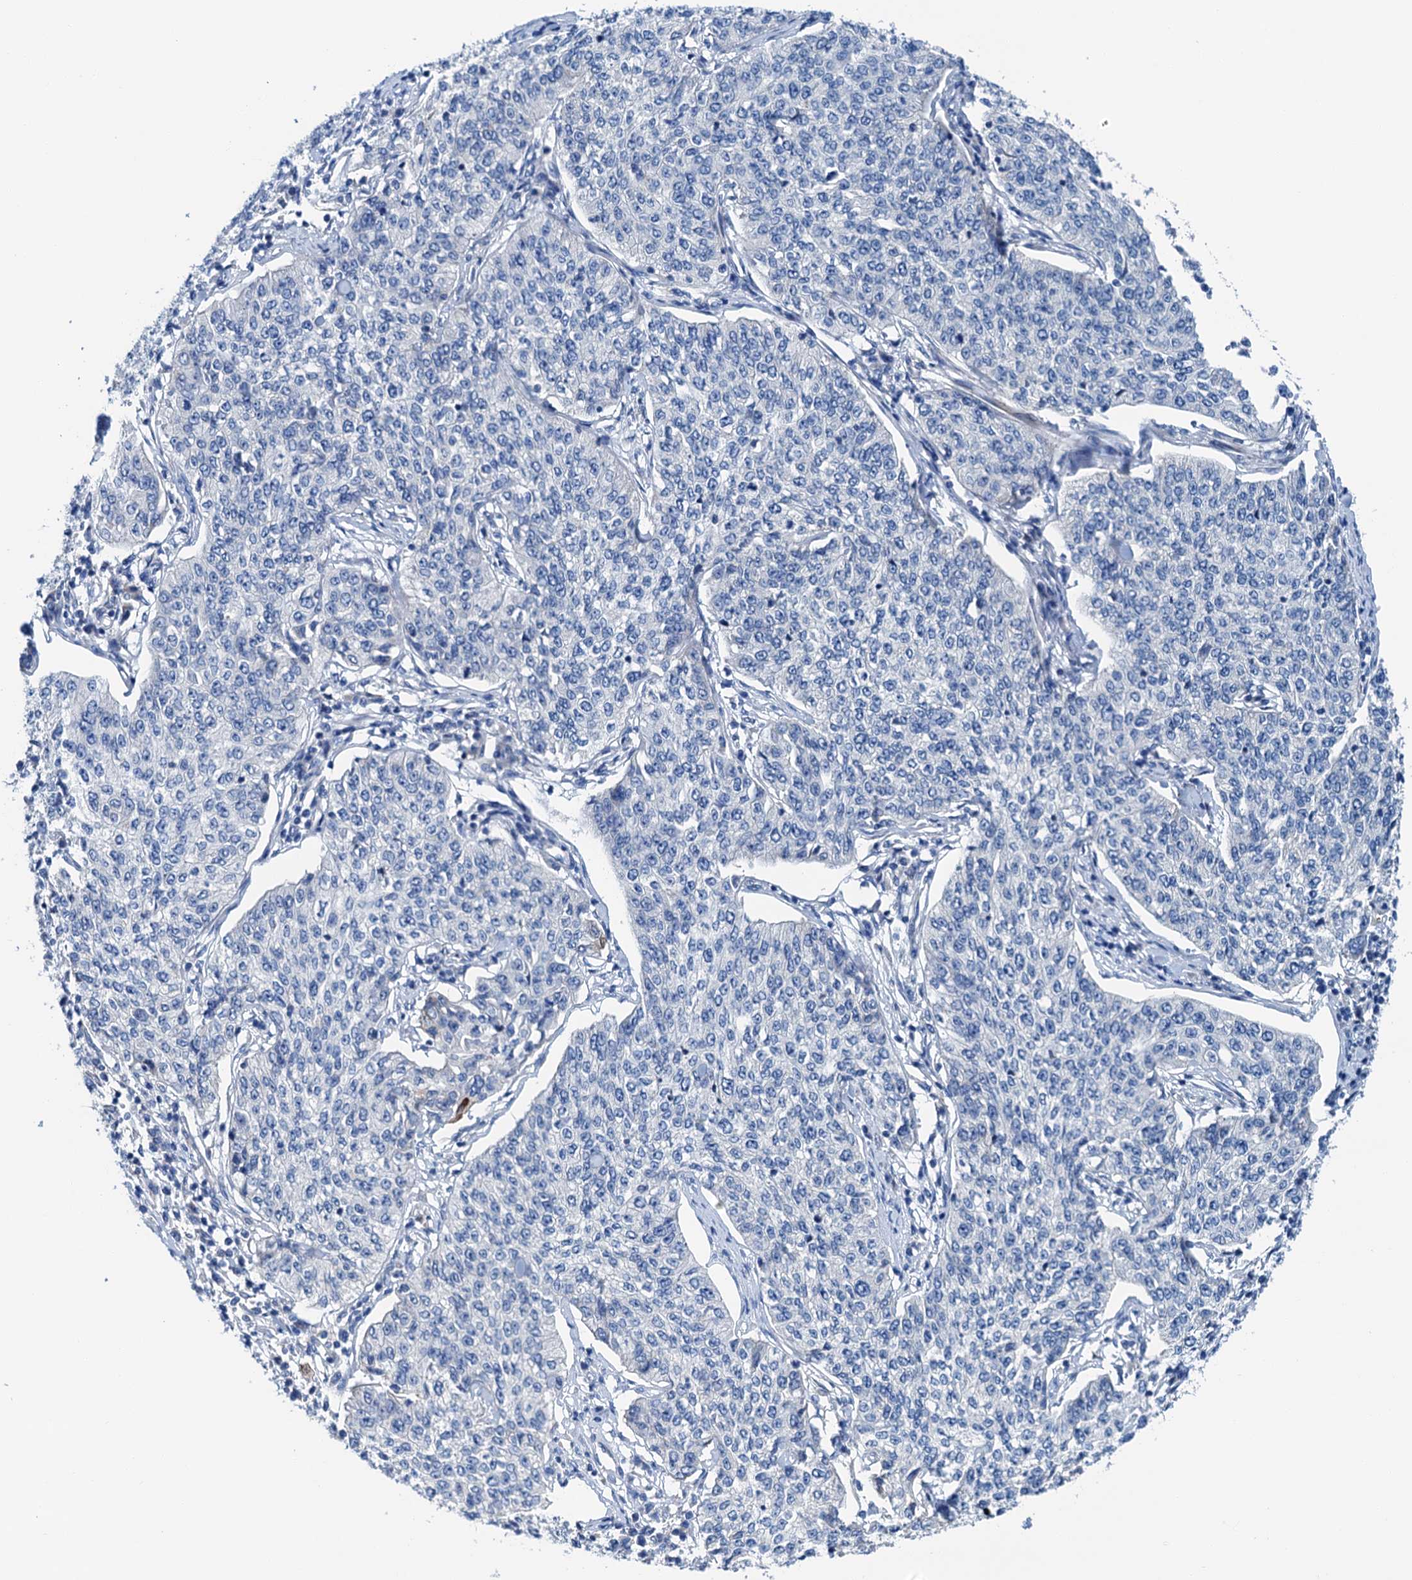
{"staining": {"intensity": "negative", "quantity": "none", "location": "none"}, "tissue": "cervical cancer", "cell_type": "Tumor cells", "image_type": "cancer", "snomed": [{"axis": "morphology", "description": "Squamous cell carcinoma, NOS"}, {"axis": "topography", "description": "Cervix"}], "caption": "High magnification brightfield microscopy of squamous cell carcinoma (cervical) stained with DAB (3,3'-diaminobenzidine) (brown) and counterstained with hematoxylin (blue): tumor cells show no significant expression.", "gene": "KNDC1", "patient": {"sex": "female", "age": 35}}